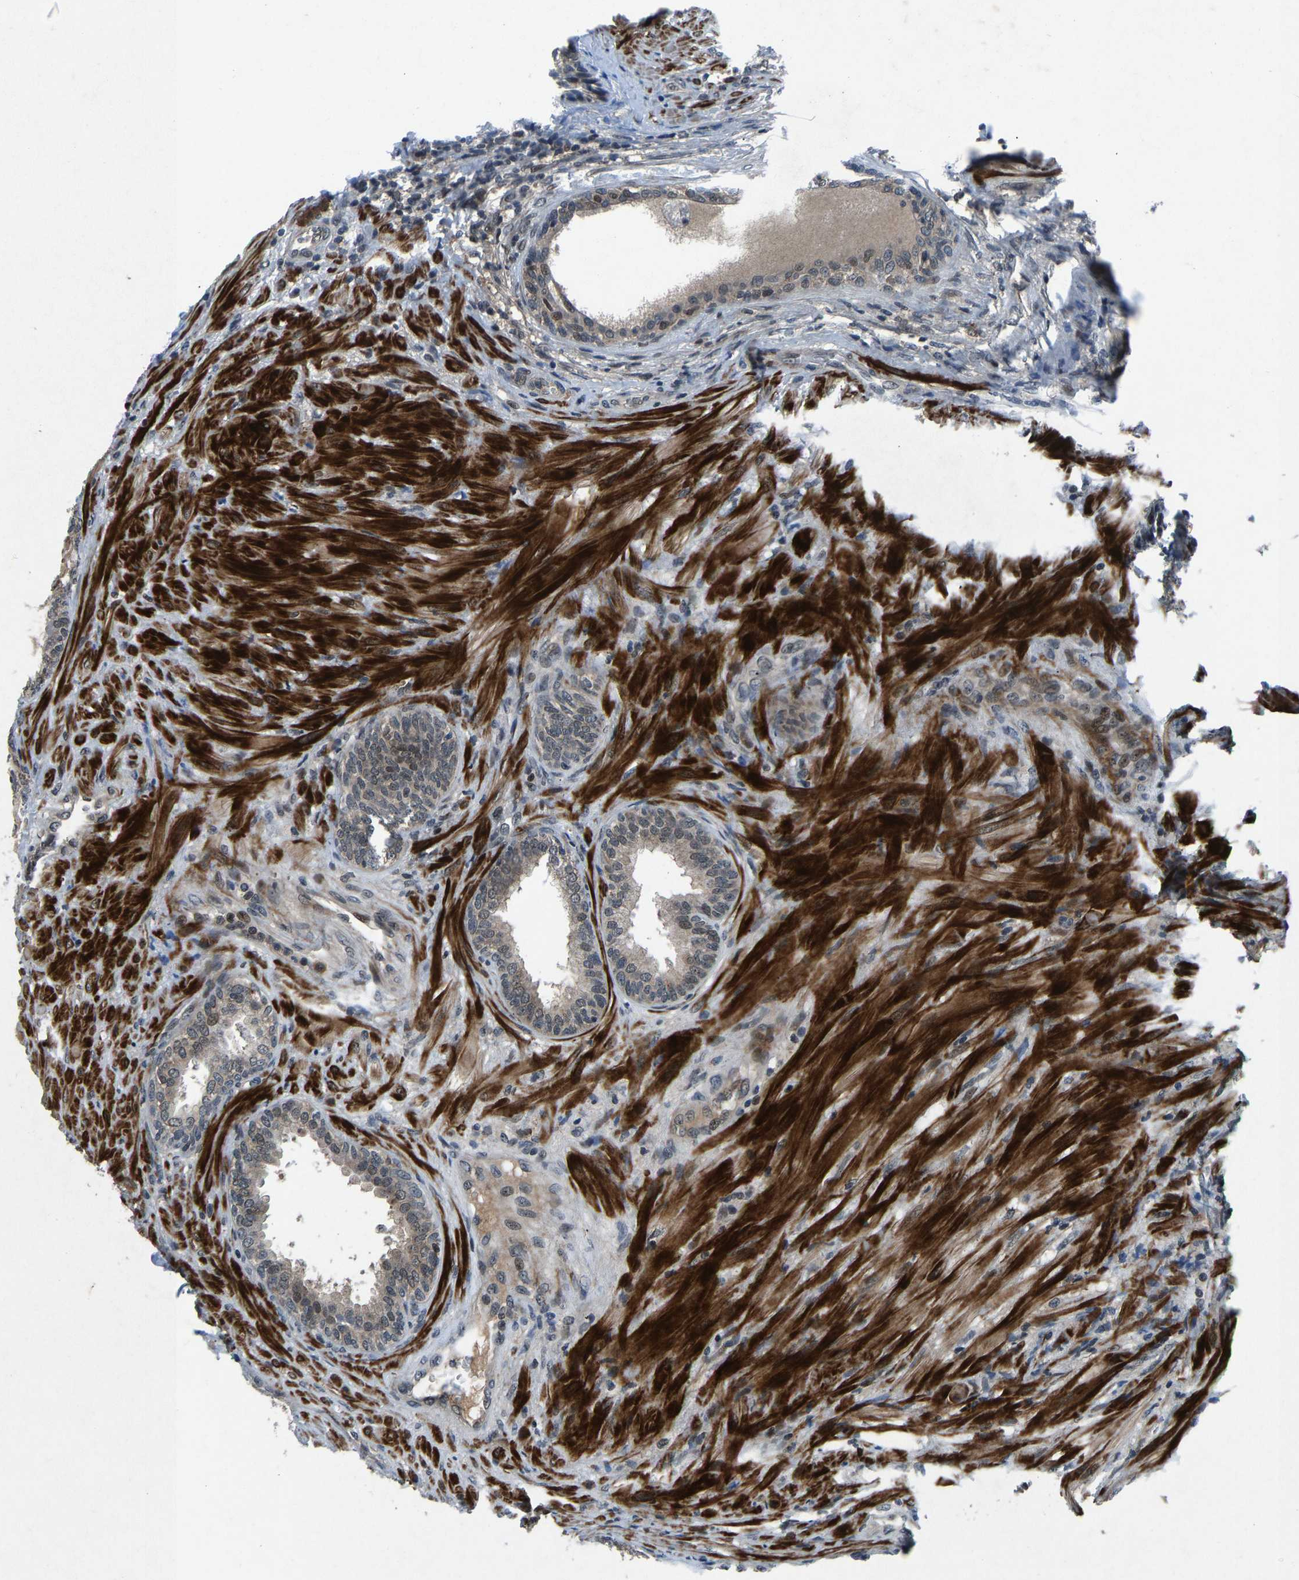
{"staining": {"intensity": "moderate", "quantity": "<25%", "location": "cytoplasmic/membranous,nuclear"}, "tissue": "prostate", "cell_type": "Glandular cells", "image_type": "normal", "snomed": [{"axis": "morphology", "description": "Normal tissue, NOS"}, {"axis": "topography", "description": "Prostate"}], "caption": "Immunohistochemical staining of unremarkable human prostate shows moderate cytoplasmic/membranous,nuclear protein staining in about <25% of glandular cells. The staining was performed using DAB (3,3'-diaminobenzidine), with brown indicating positive protein expression. Nuclei are stained blue with hematoxylin.", "gene": "RLIM", "patient": {"sex": "male", "age": 76}}